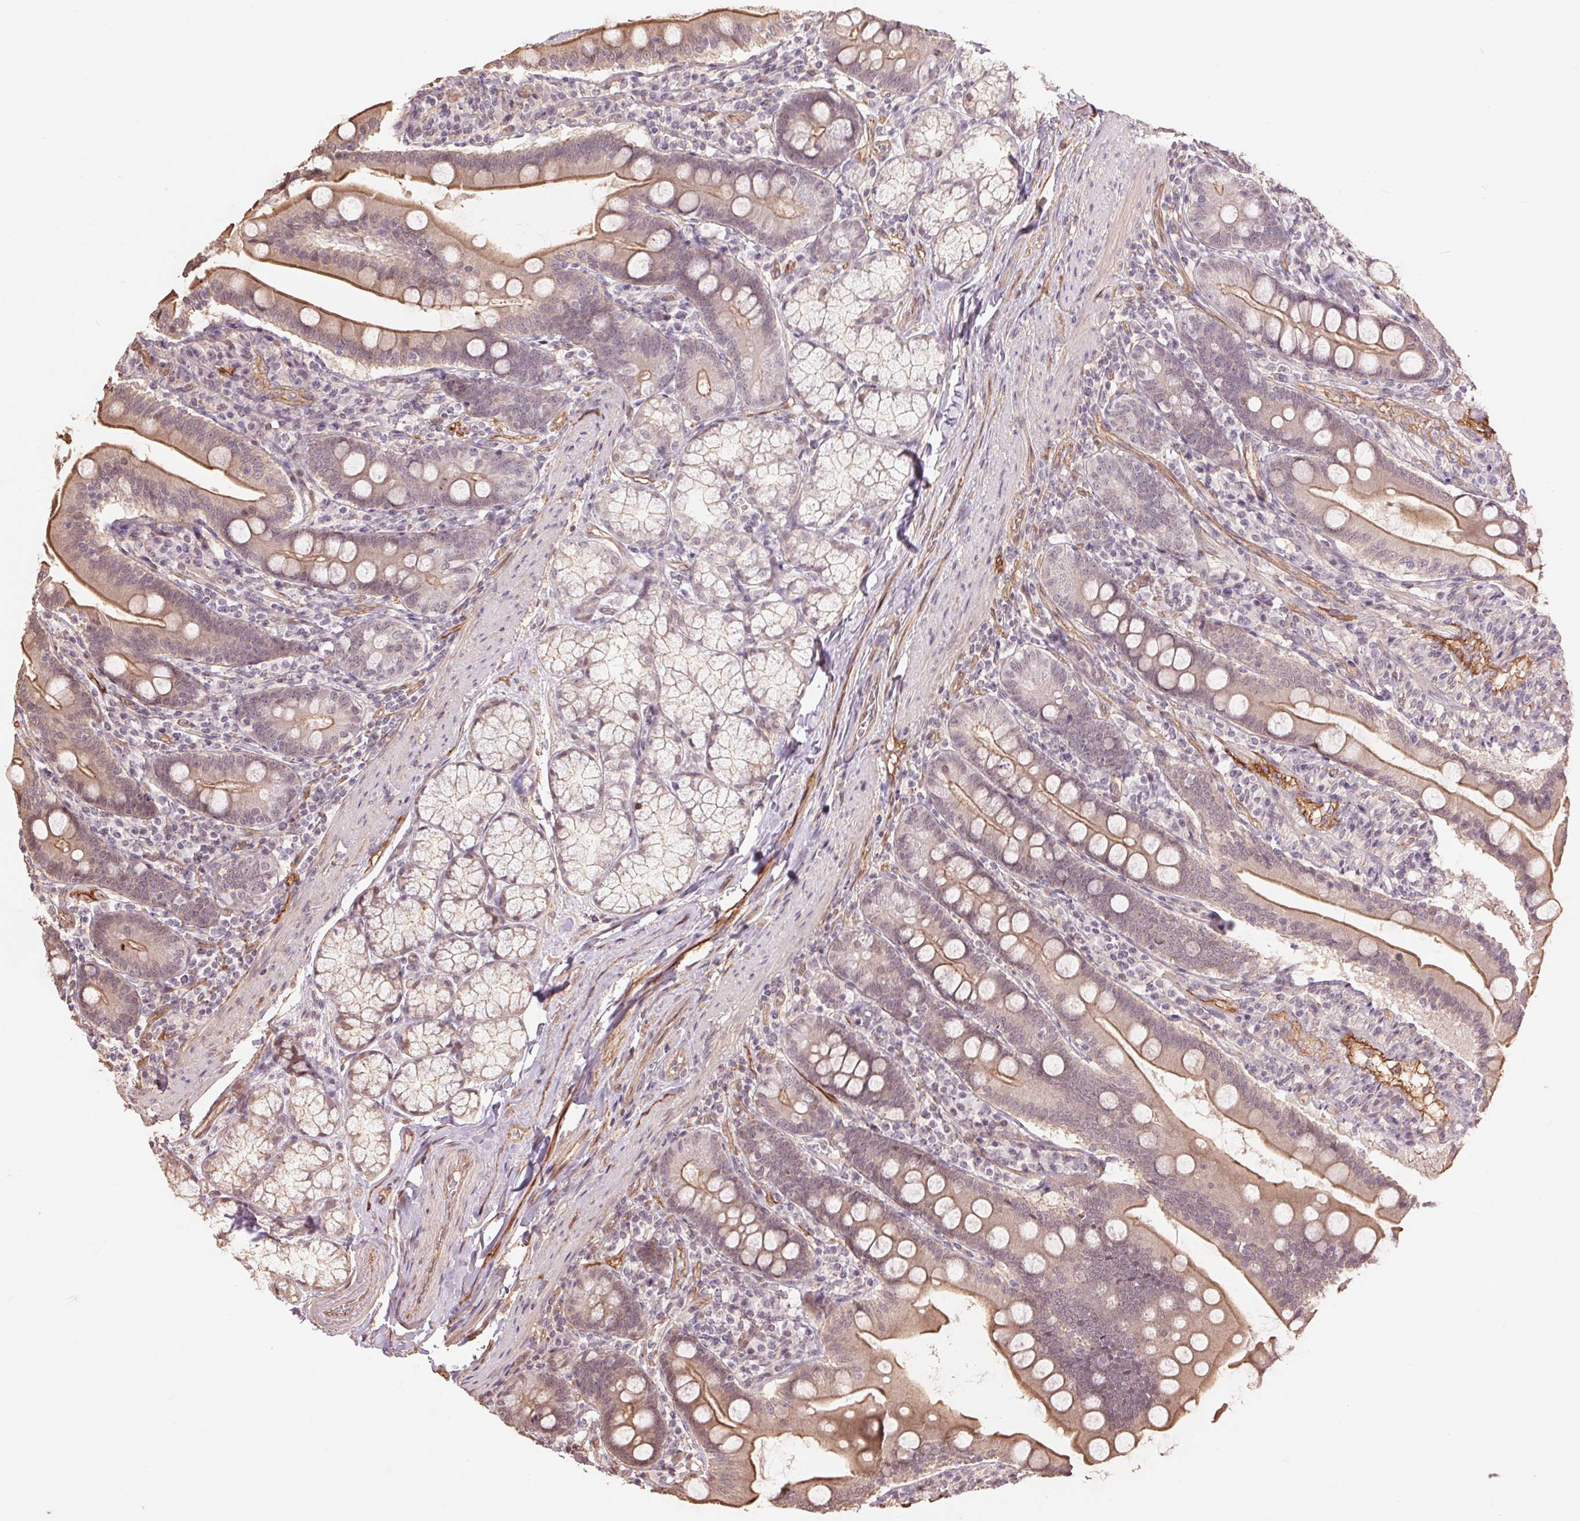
{"staining": {"intensity": "moderate", "quantity": "25%-75%", "location": "cytoplasmic/membranous"}, "tissue": "duodenum", "cell_type": "Glandular cells", "image_type": "normal", "snomed": [{"axis": "morphology", "description": "Normal tissue, NOS"}, {"axis": "topography", "description": "Duodenum"}], "caption": "Protein expression analysis of benign human duodenum reveals moderate cytoplasmic/membranous positivity in about 25%-75% of glandular cells. Using DAB (brown) and hematoxylin (blue) stains, captured at high magnification using brightfield microscopy.", "gene": "PALM", "patient": {"sex": "female", "age": 67}}